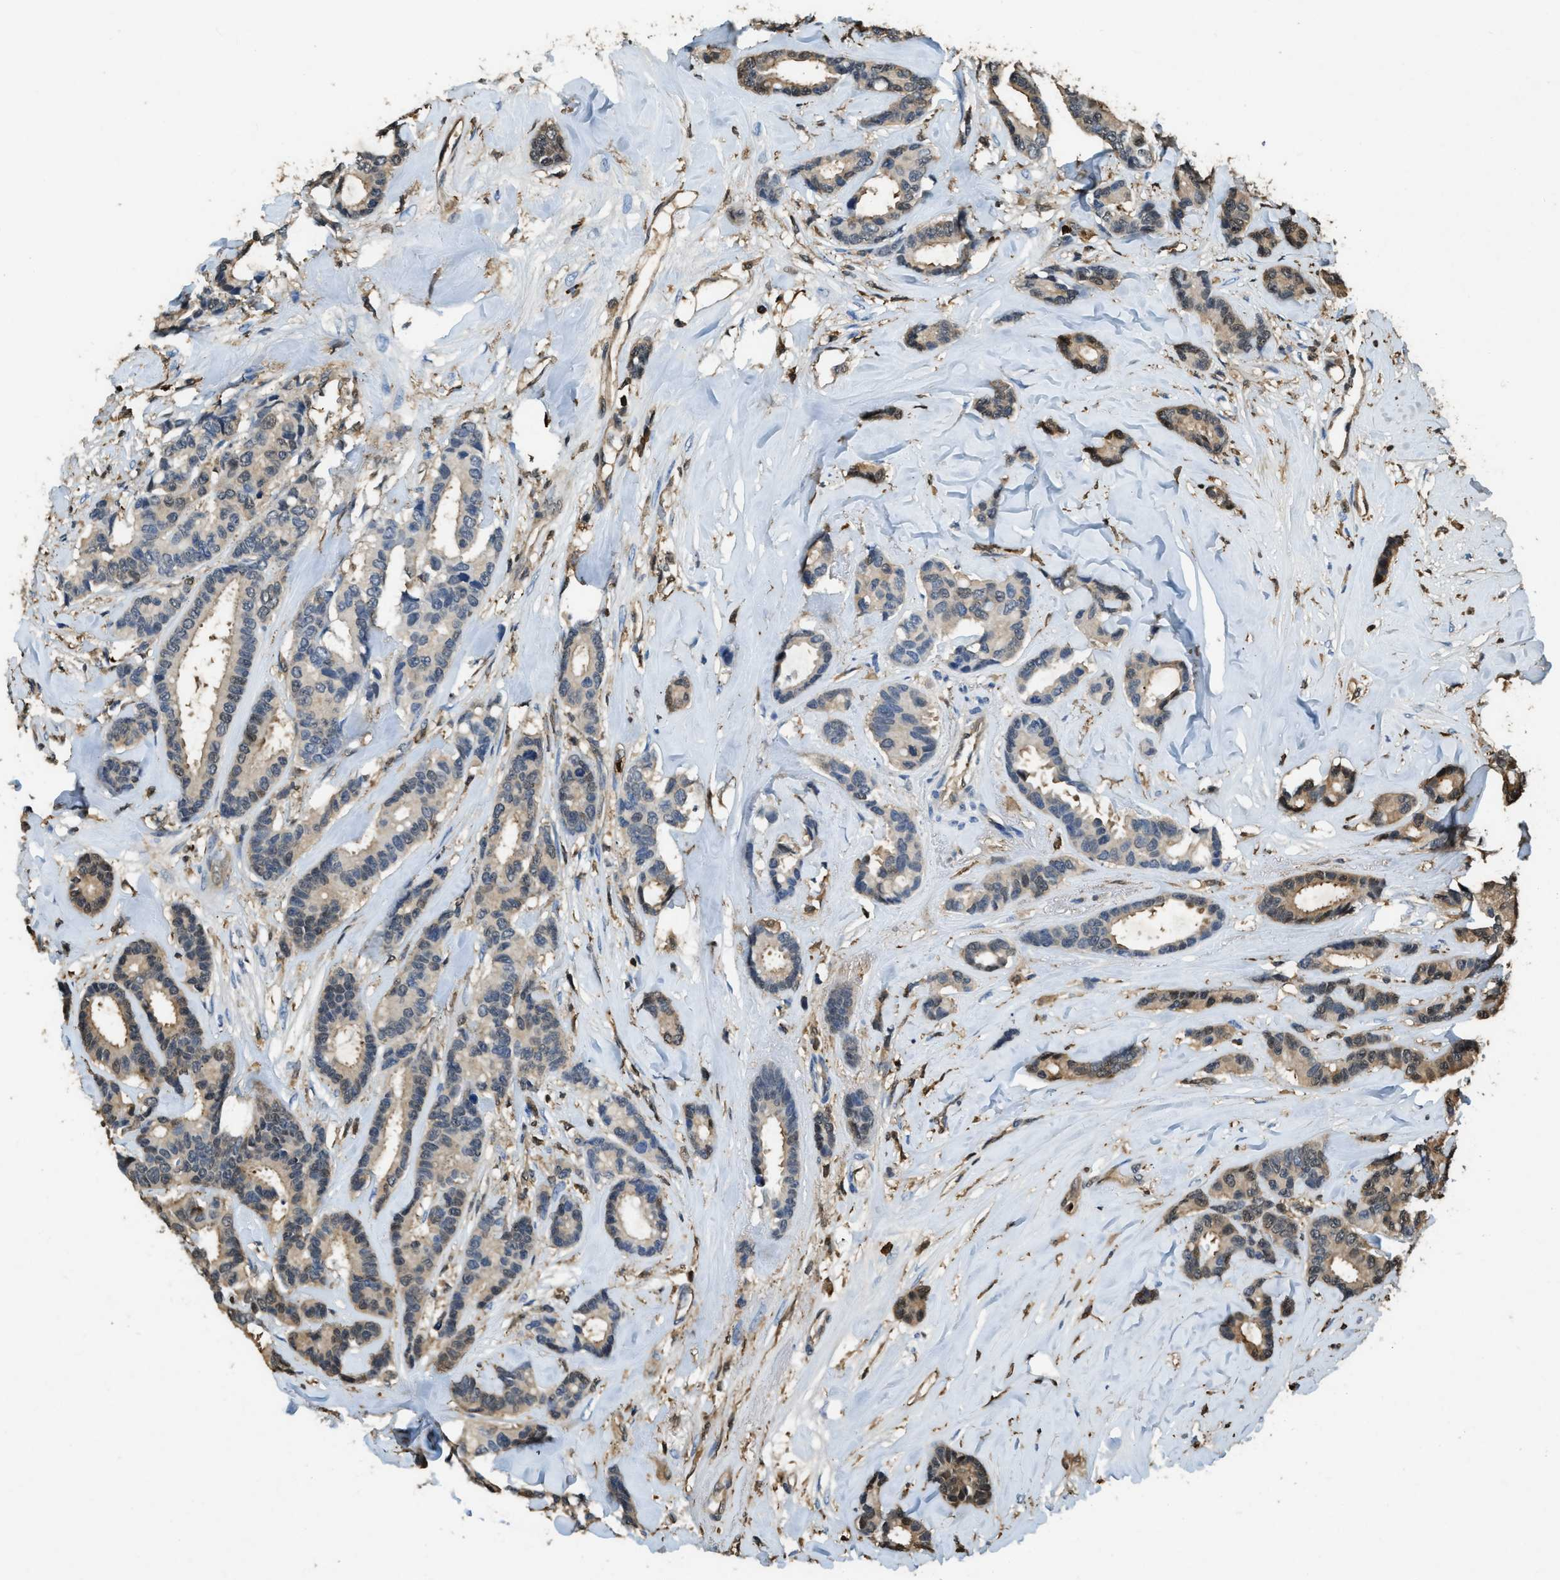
{"staining": {"intensity": "weak", "quantity": "25%-75%", "location": "cytoplasmic/membranous"}, "tissue": "breast cancer", "cell_type": "Tumor cells", "image_type": "cancer", "snomed": [{"axis": "morphology", "description": "Duct carcinoma"}, {"axis": "topography", "description": "Breast"}], "caption": "Immunohistochemical staining of human breast cancer (intraductal carcinoma) demonstrates low levels of weak cytoplasmic/membranous protein expression in approximately 25%-75% of tumor cells. (DAB (3,3'-diaminobenzidine) IHC, brown staining for protein, blue staining for nuclei).", "gene": "ARHGDIB", "patient": {"sex": "female", "age": 87}}